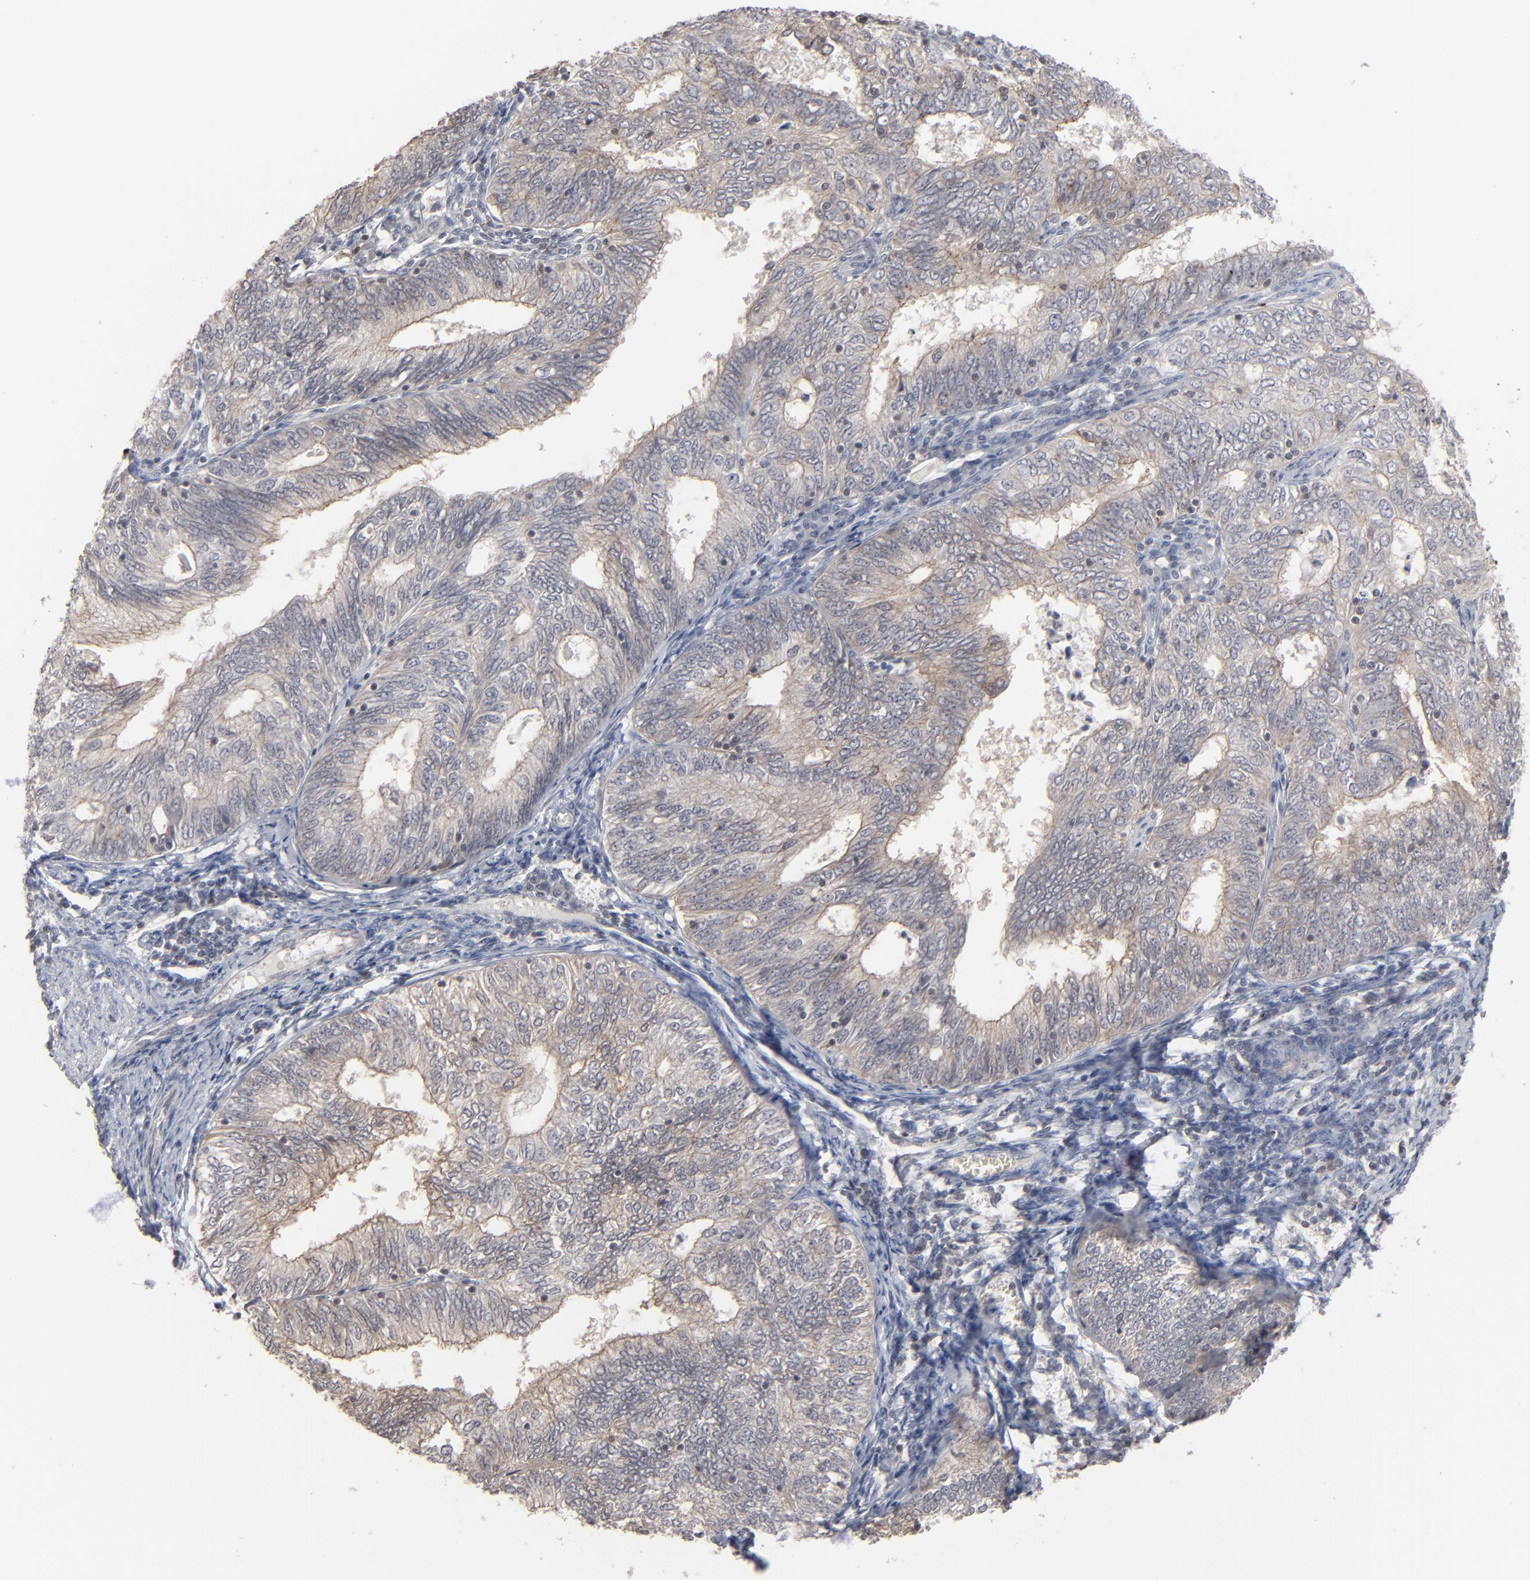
{"staining": {"intensity": "weak", "quantity": ">75%", "location": "cytoplasmic/membranous"}, "tissue": "endometrial cancer", "cell_type": "Tumor cells", "image_type": "cancer", "snomed": [{"axis": "morphology", "description": "Adenocarcinoma, NOS"}, {"axis": "topography", "description": "Endometrium"}], "caption": "DAB immunohistochemical staining of adenocarcinoma (endometrial) demonstrates weak cytoplasmic/membranous protein positivity in about >75% of tumor cells.", "gene": "STAT4", "patient": {"sex": "female", "age": 69}}